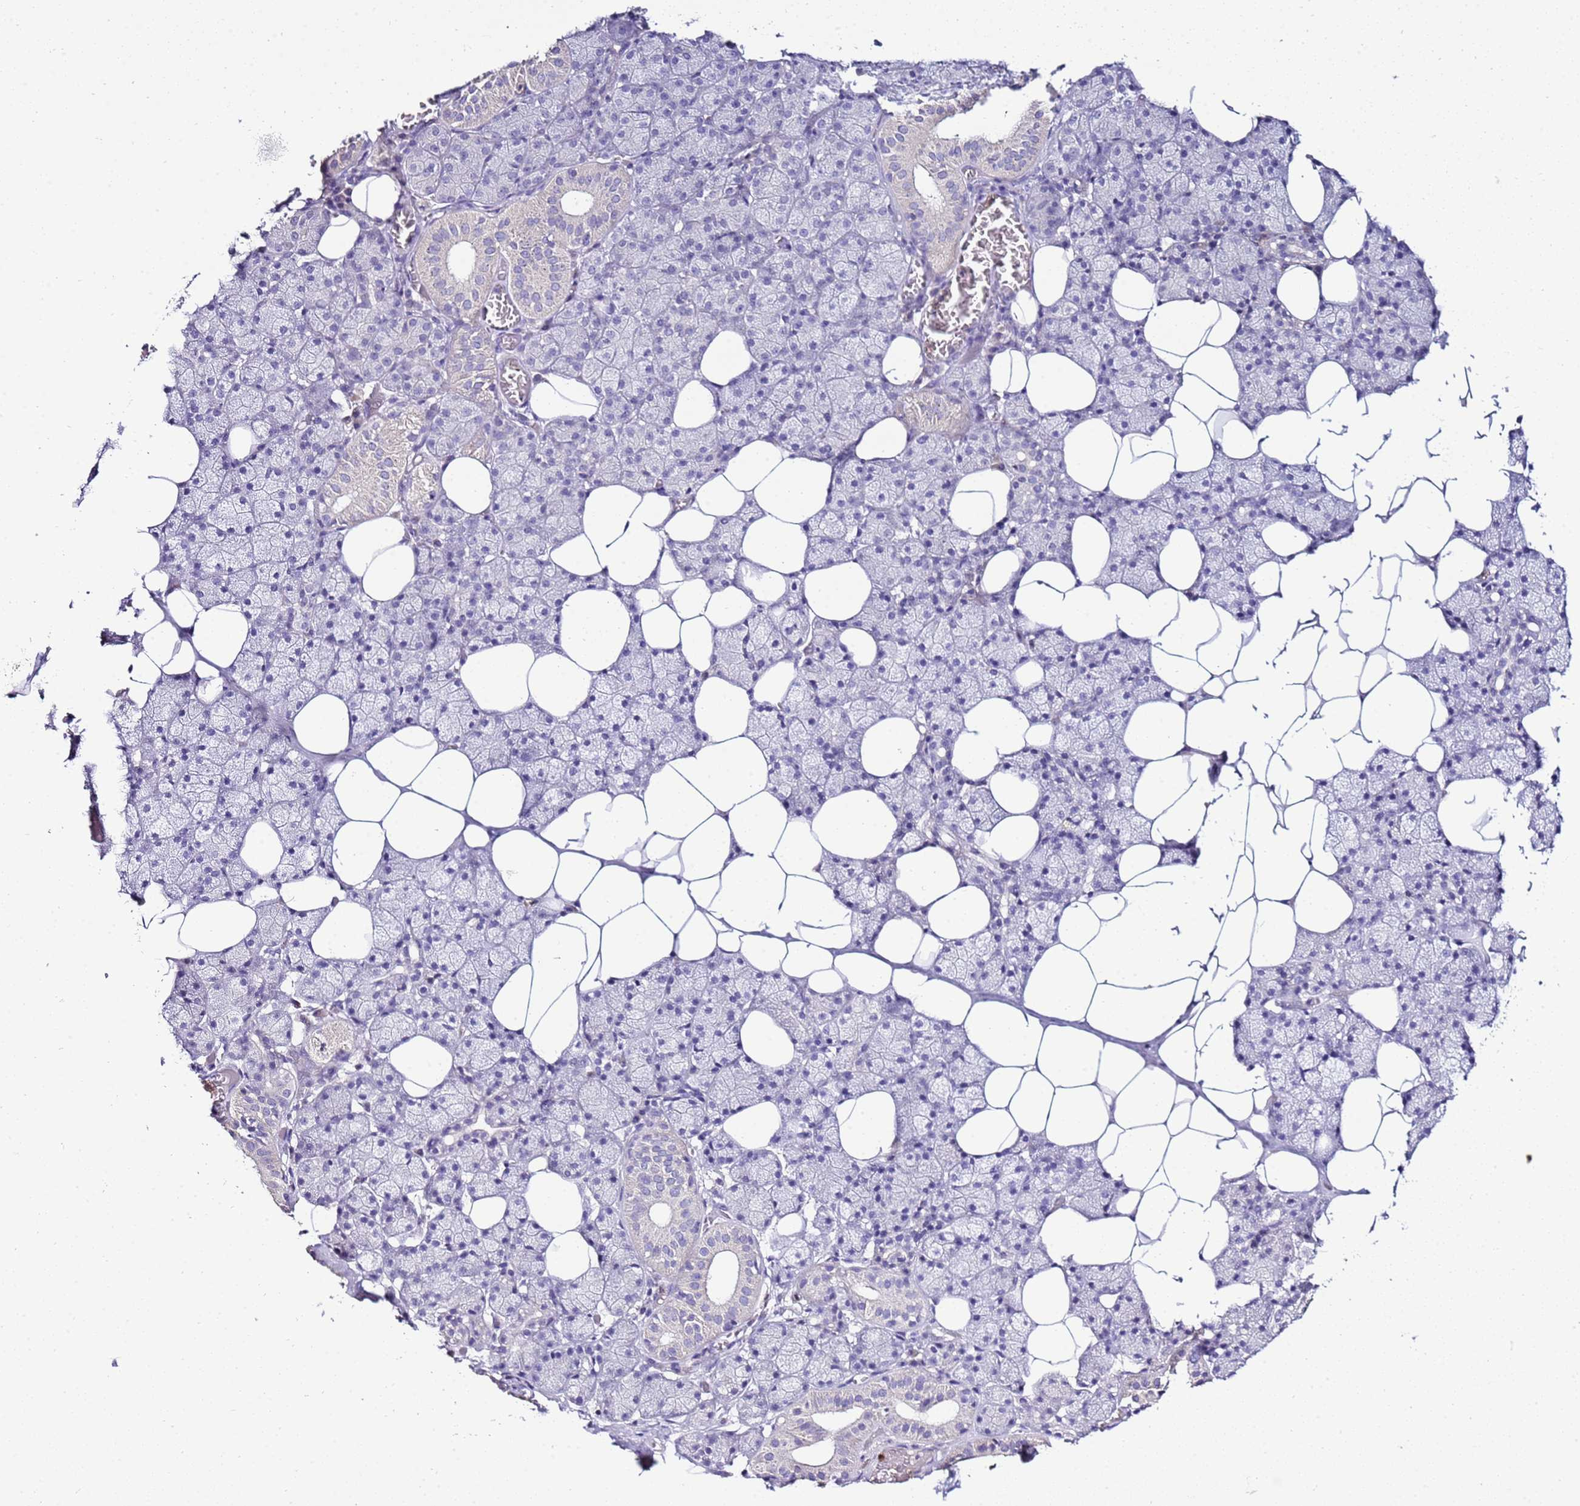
{"staining": {"intensity": "negative", "quantity": "none", "location": "none"}, "tissue": "salivary gland", "cell_type": "Glandular cells", "image_type": "normal", "snomed": [{"axis": "morphology", "description": "Normal tissue, NOS"}, {"axis": "topography", "description": "Salivary gland"}], "caption": "Glandular cells are negative for protein expression in unremarkable human salivary gland.", "gene": "IL2RG", "patient": {"sex": "female", "age": 33}}